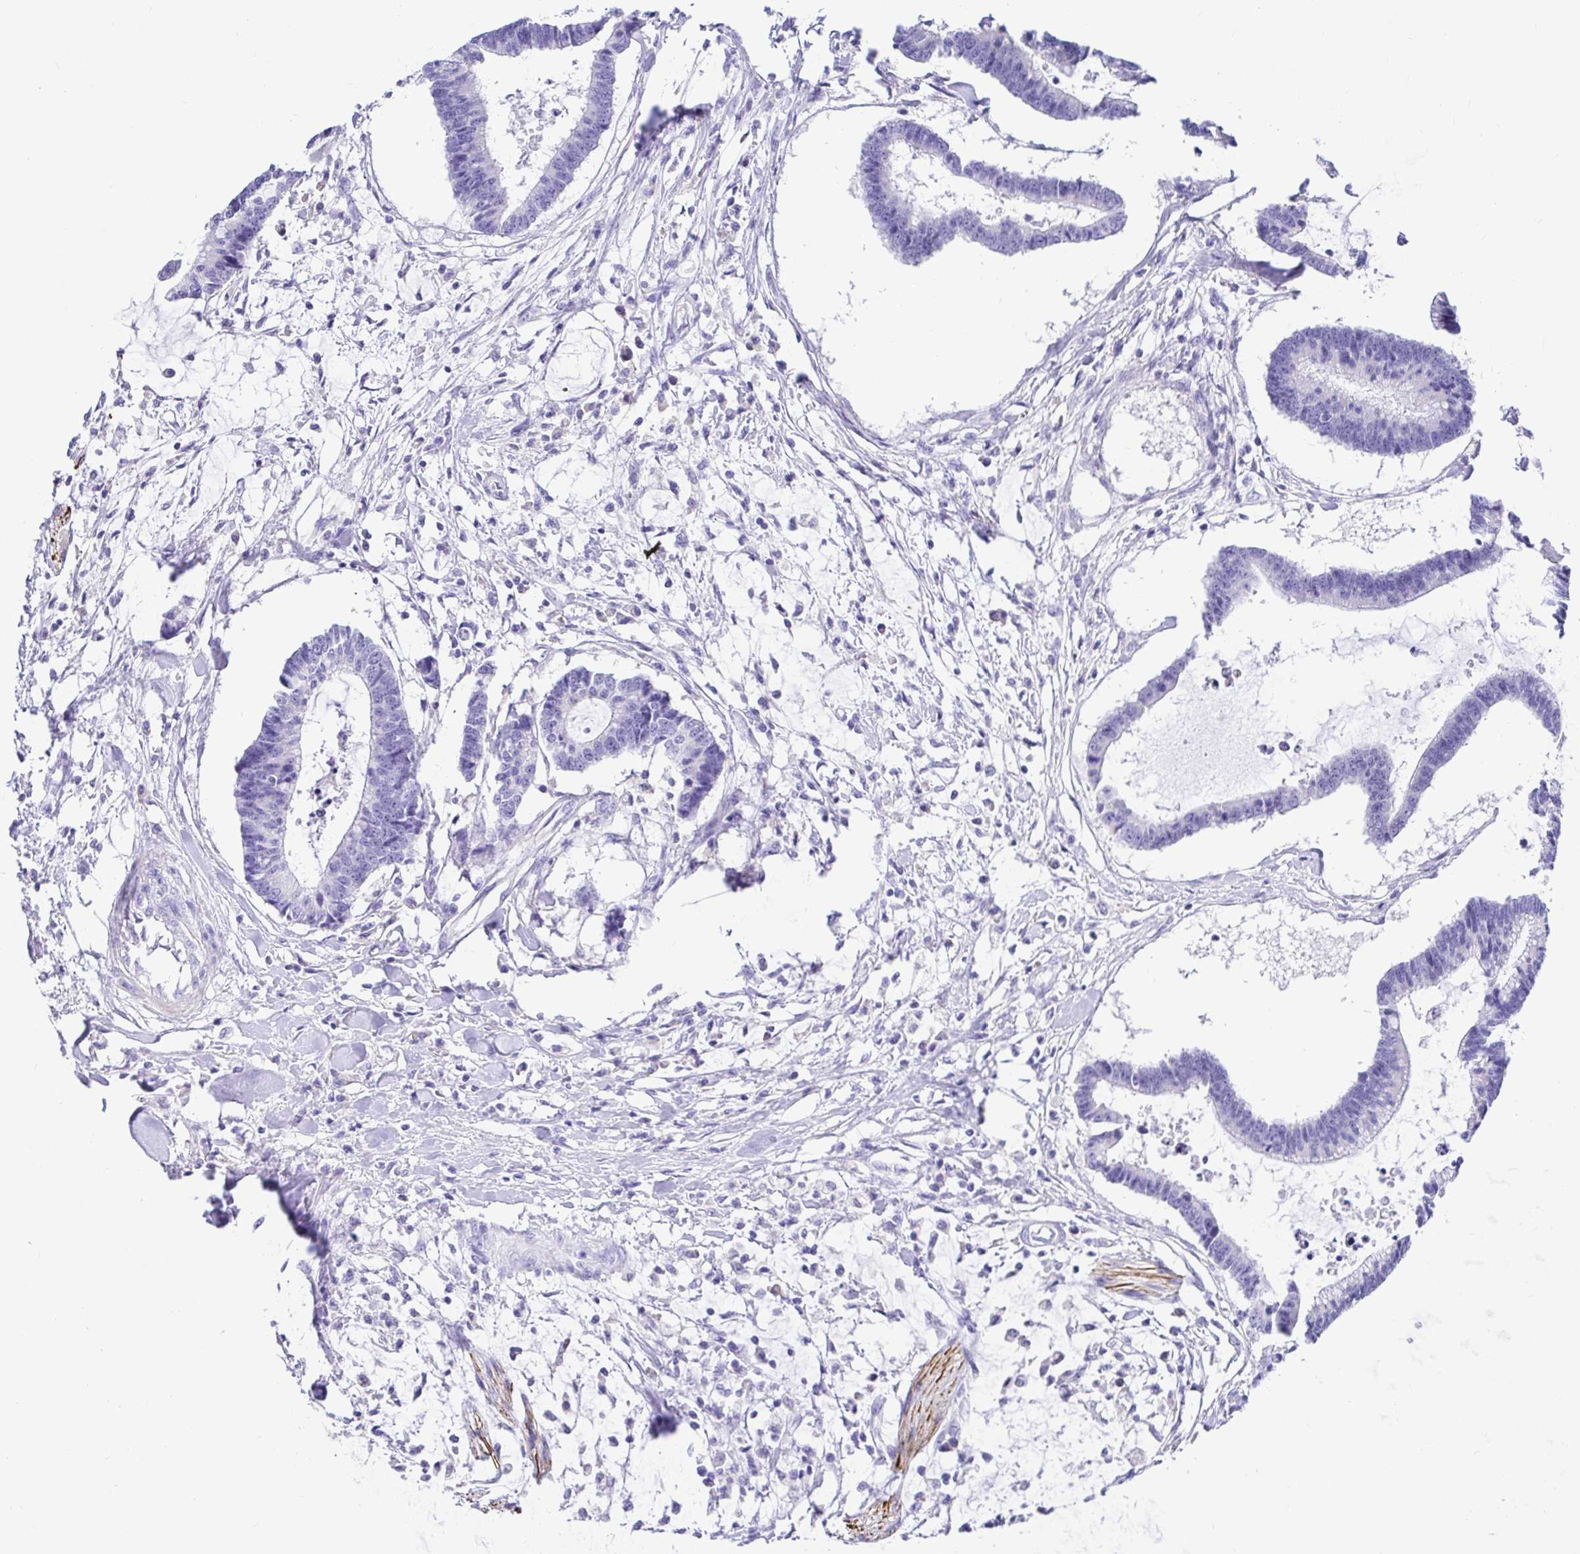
{"staining": {"intensity": "negative", "quantity": "none", "location": "none"}, "tissue": "colorectal cancer", "cell_type": "Tumor cells", "image_type": "cancer", "snomed": [{"axis": "morphology", "description": "Adenocarcinoma, NOS"}, {"axis": "topography", "description": "Colon"}], "caption": "Immunohistochemistry photomicrograph of adenocarcinoma (colorectal) stained for a protein (brown), which reveals no expression in tumor cells.", "gene": "BACE2", "patient": {"sex": "female", "age": 78}}